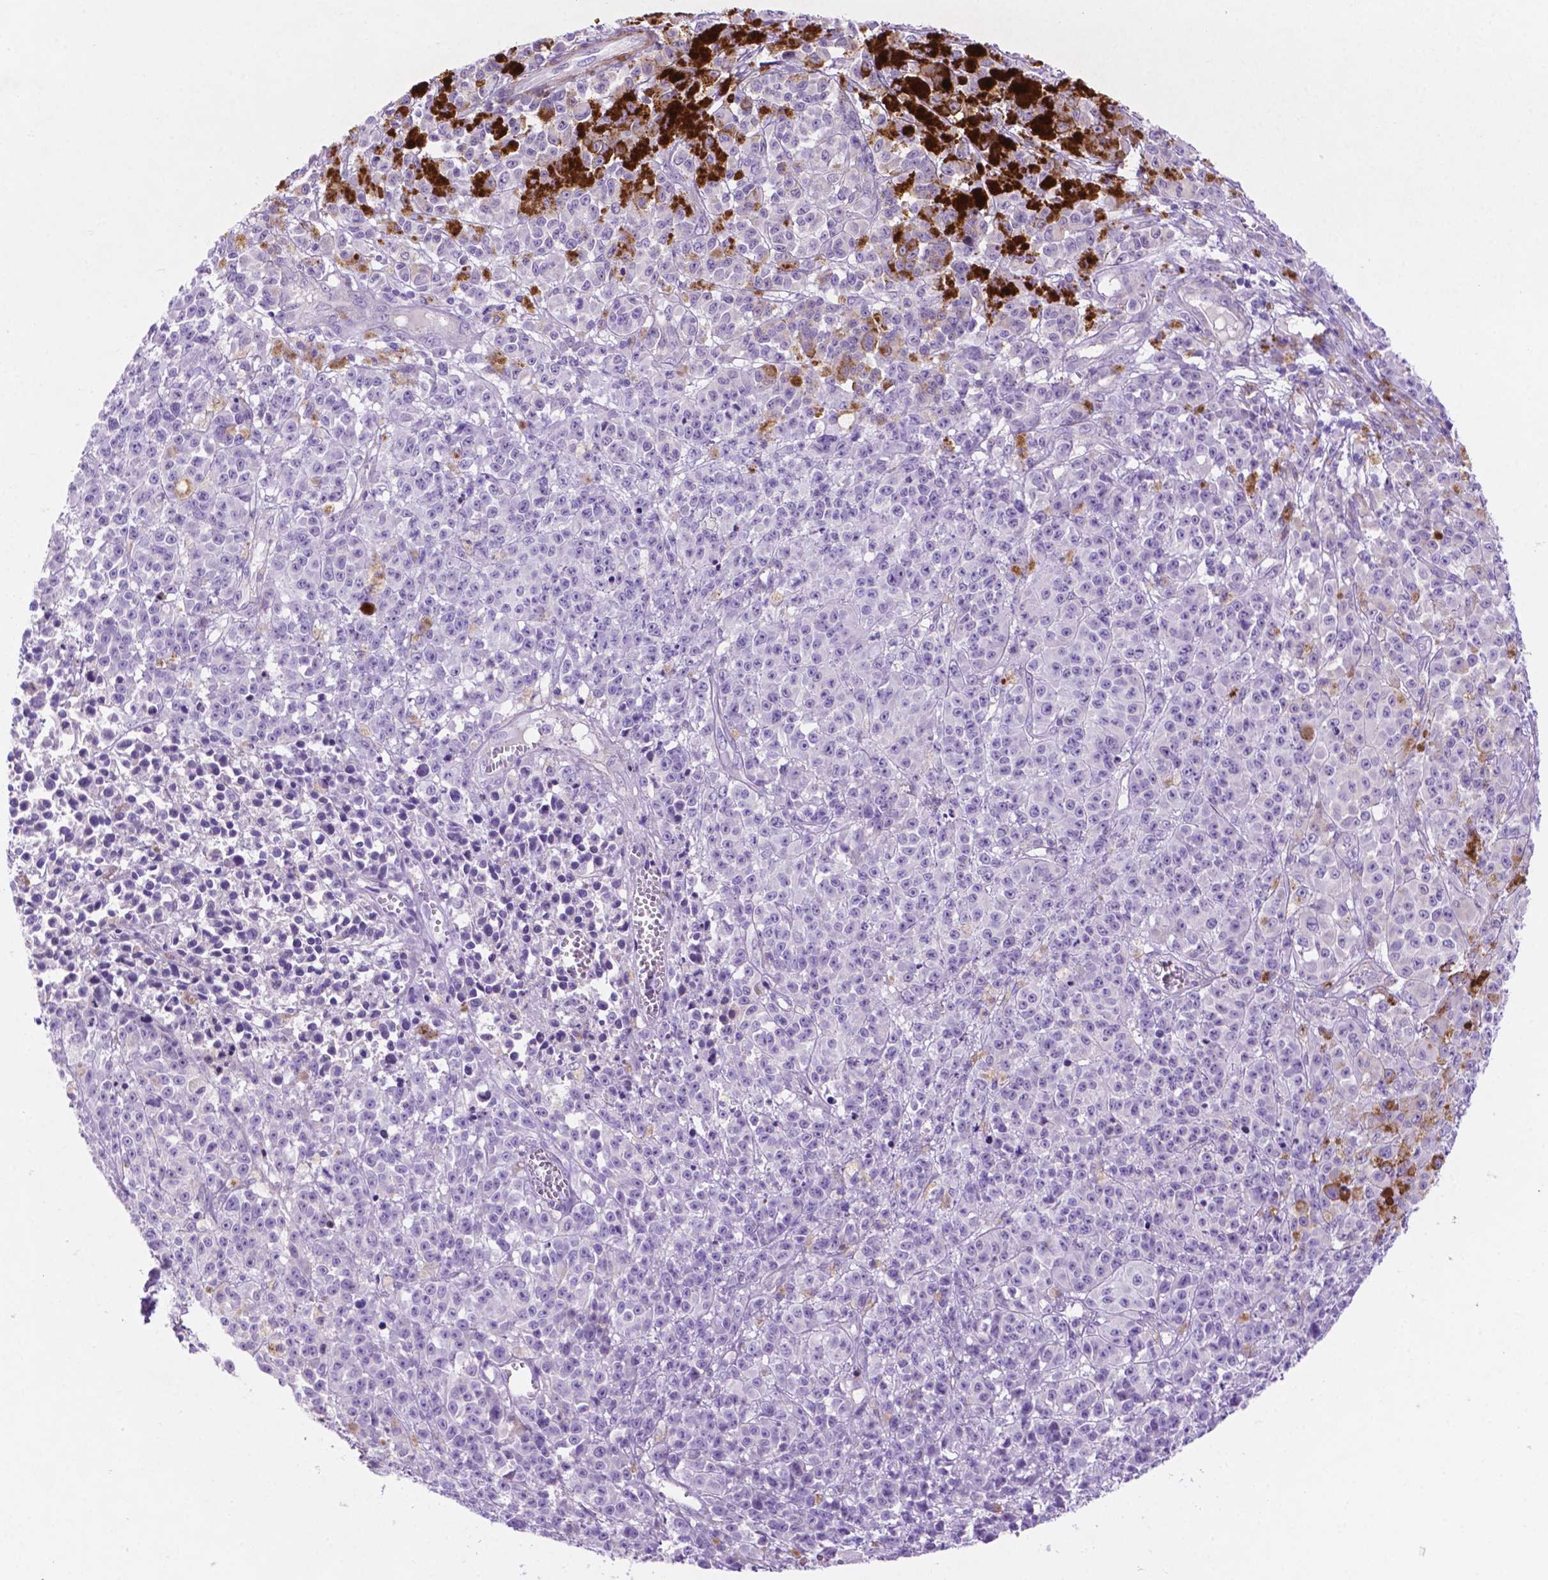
{"staining": {"intensity": "negative", "quantity": "none", "location": "none"}, "tissue": "melanoma", "cell_type": "Tumor cells", "image_type": "cancer", "snomed": [{"axis": "morphology", "description": "Malignant melanoma, NOS"}, {"axis": "topography", "description": "Skin"}], "caption": "Immunohistochemistry (IHC) histopathology image of human melanoma stained for a protein (brown), which demonstrates no staining in tumor cells.", "gene": "ASPG", "patient": {"sex": "female", "age": 58}}